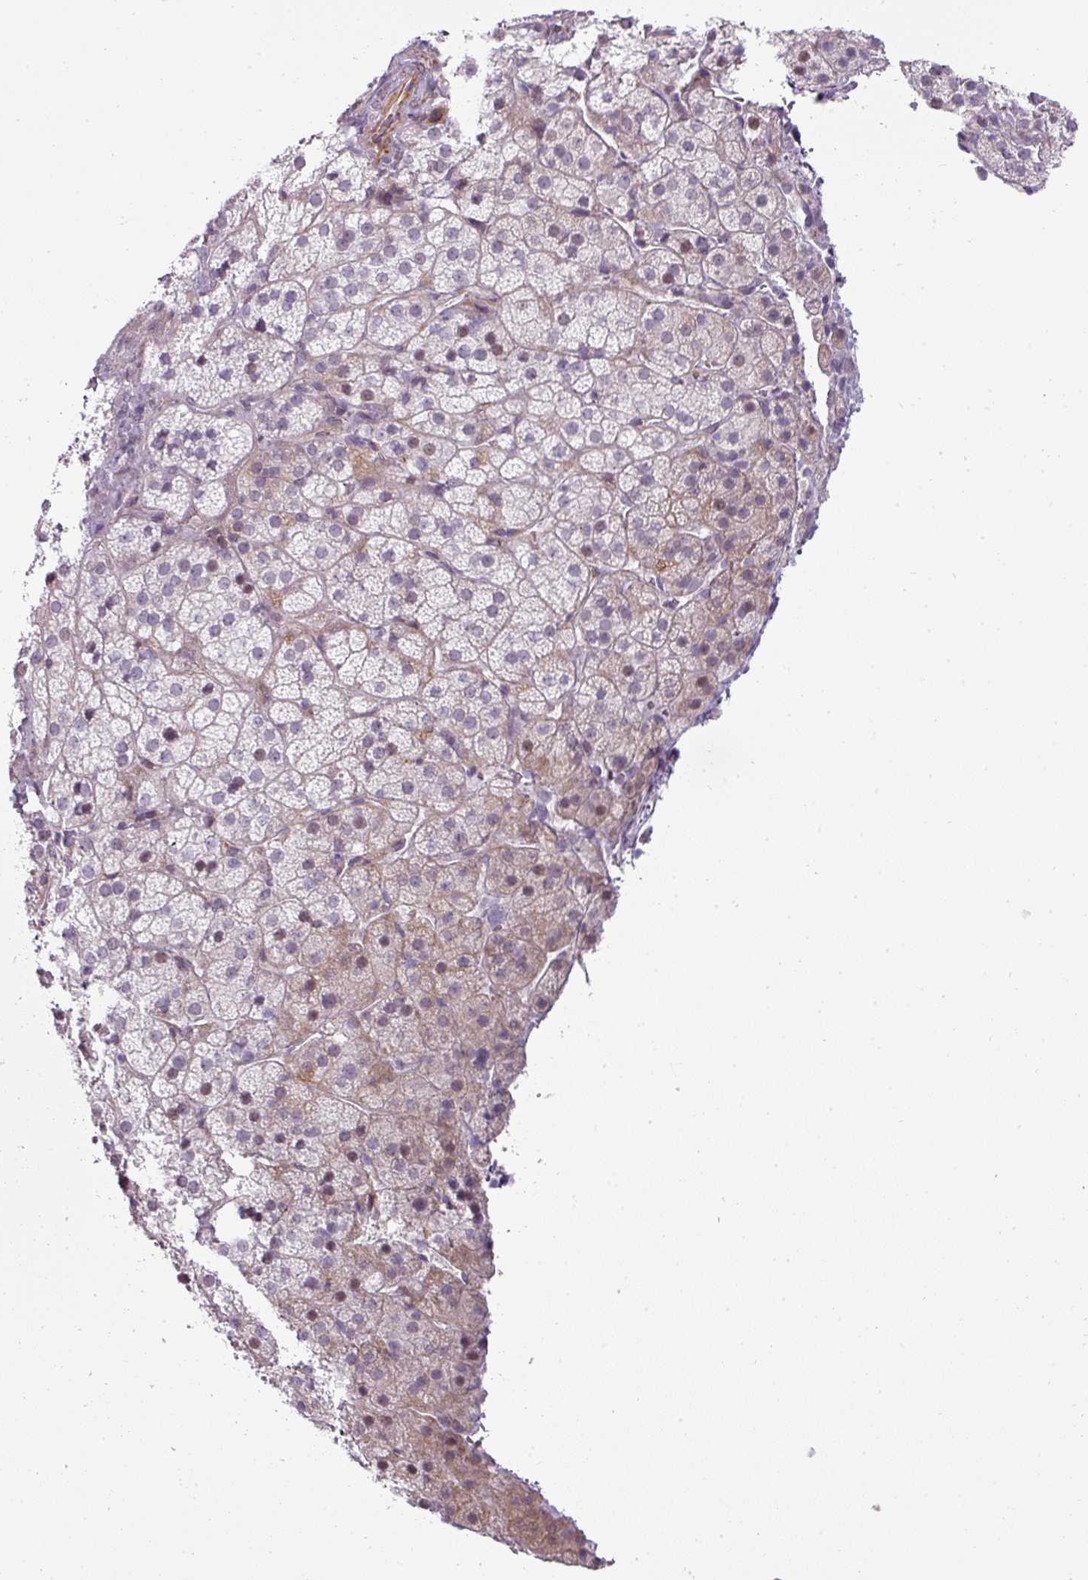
{"staining": {"intensity": "weak", "quantity": "<25%", "location": "cytoplasmic/membranous"}, "tissue": "adrenal gland", "cell_type": "Glandular cells", "image_type": "normal", "snomed": [{"axis": "morphology", "description": "Normal tissue, NOS"}, {"axis": "topography", "description": "Adrenal gland"}], "caption": "Immunohistochemistry micrograph of unremarkable adrenal gland: human adrenal gland stained with DAB (3,3'-diaminobenzidine) exhibits no significant protein positivity in glandular cells.", "gene": "CHRDL1", "patient": {"sex": "female", "age": 70}}